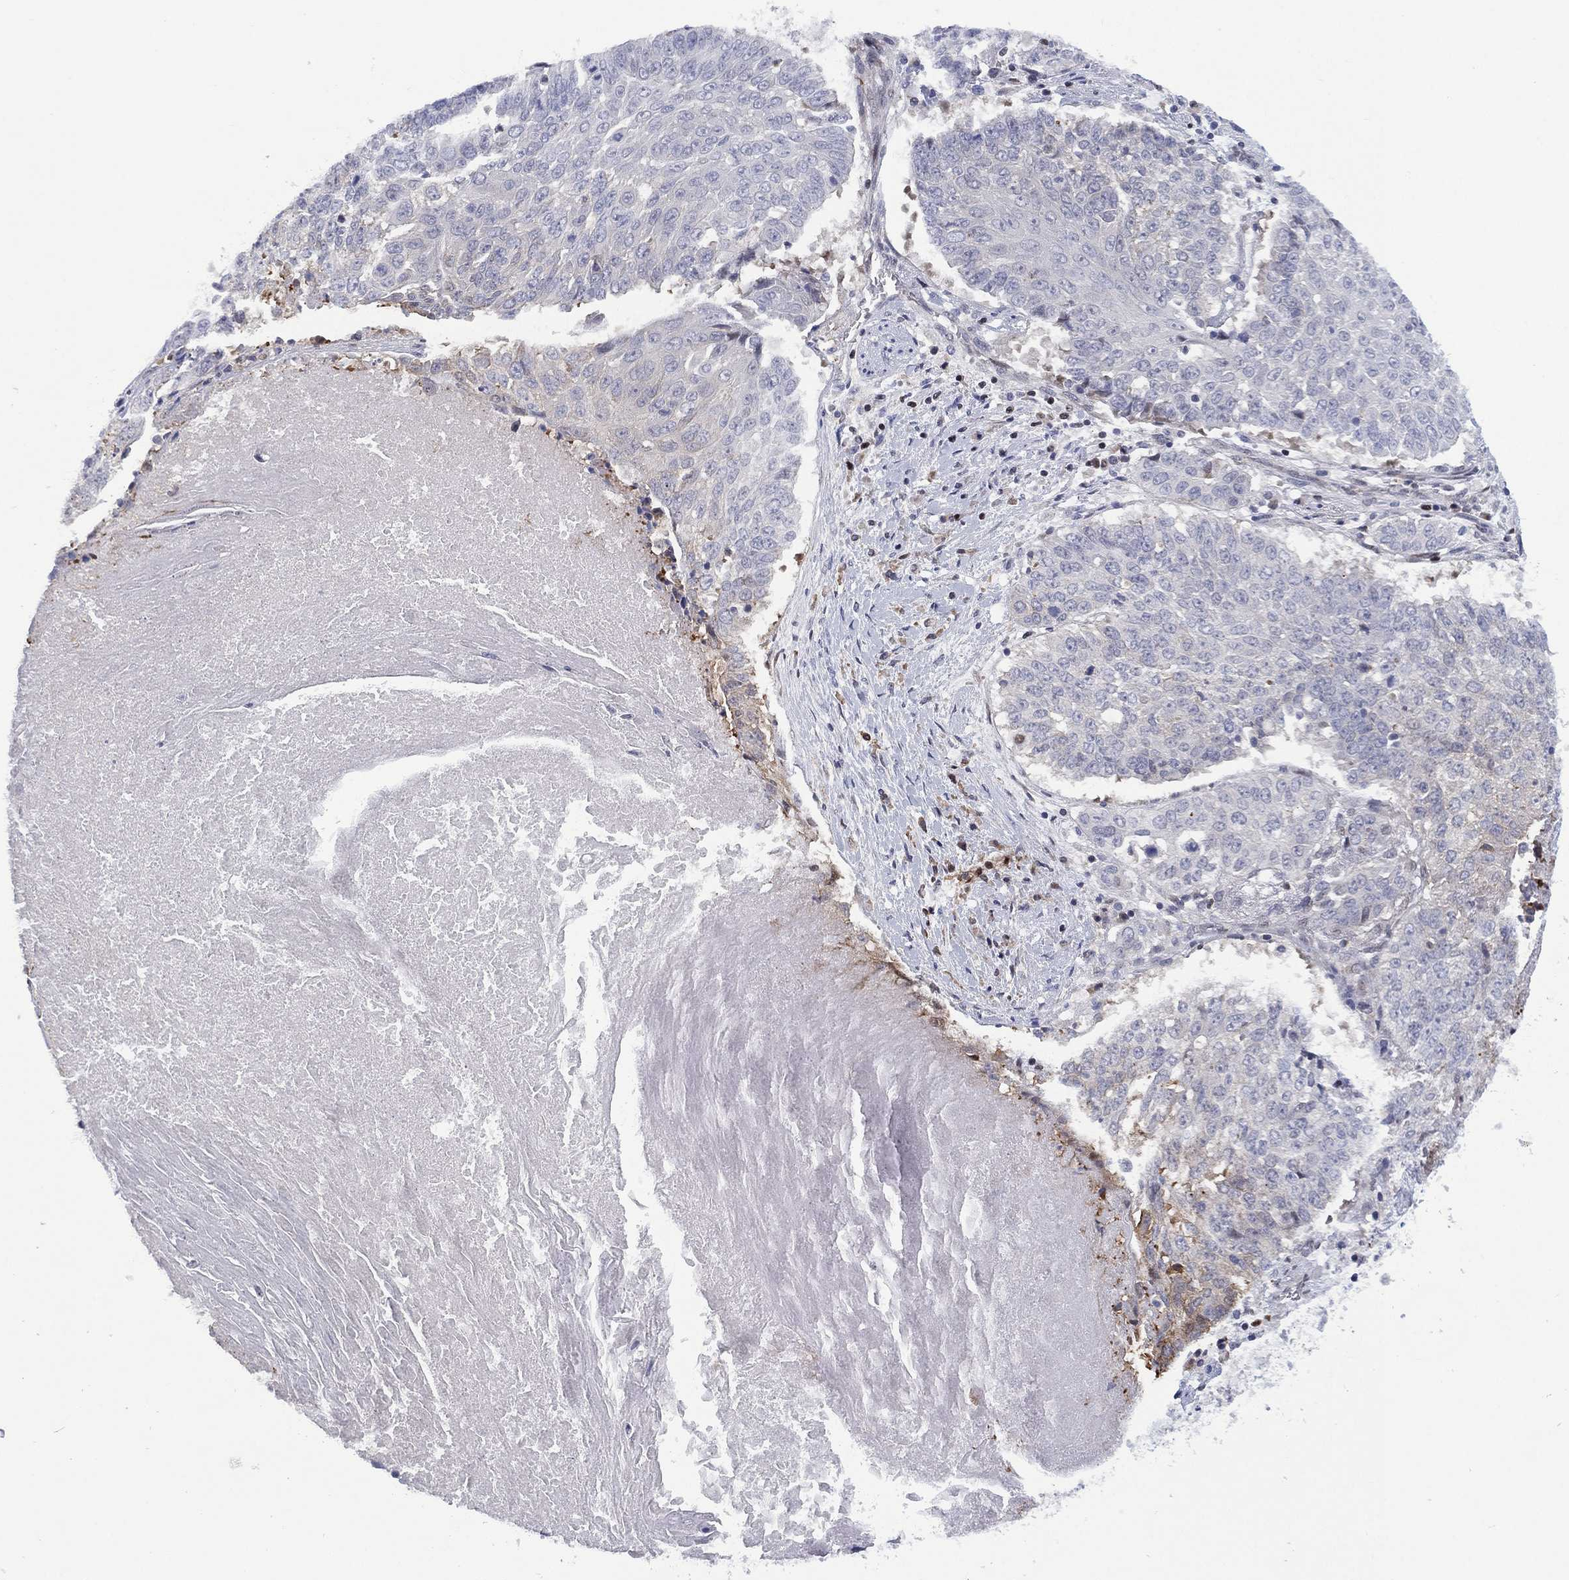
{"staining": {"intensity": "weak", "quantity": "<25%", "location": "cytoplasmic/membranous"}, "tissue": "lung cancer", "cell_type": "Tumor cells", "image_type": "cancer", "snomed": [{"axis": "morphology", "description": "Squamous cell carcinoma, NOS"}, {"axis": "topography", "description": "Lung"}], "caption": "DAB immunohistochemical staining of lung cancer shows no significant staining in tumor cells.", "gene": "SLC4A4", "patient": {"sex": "male", "age": 64}}